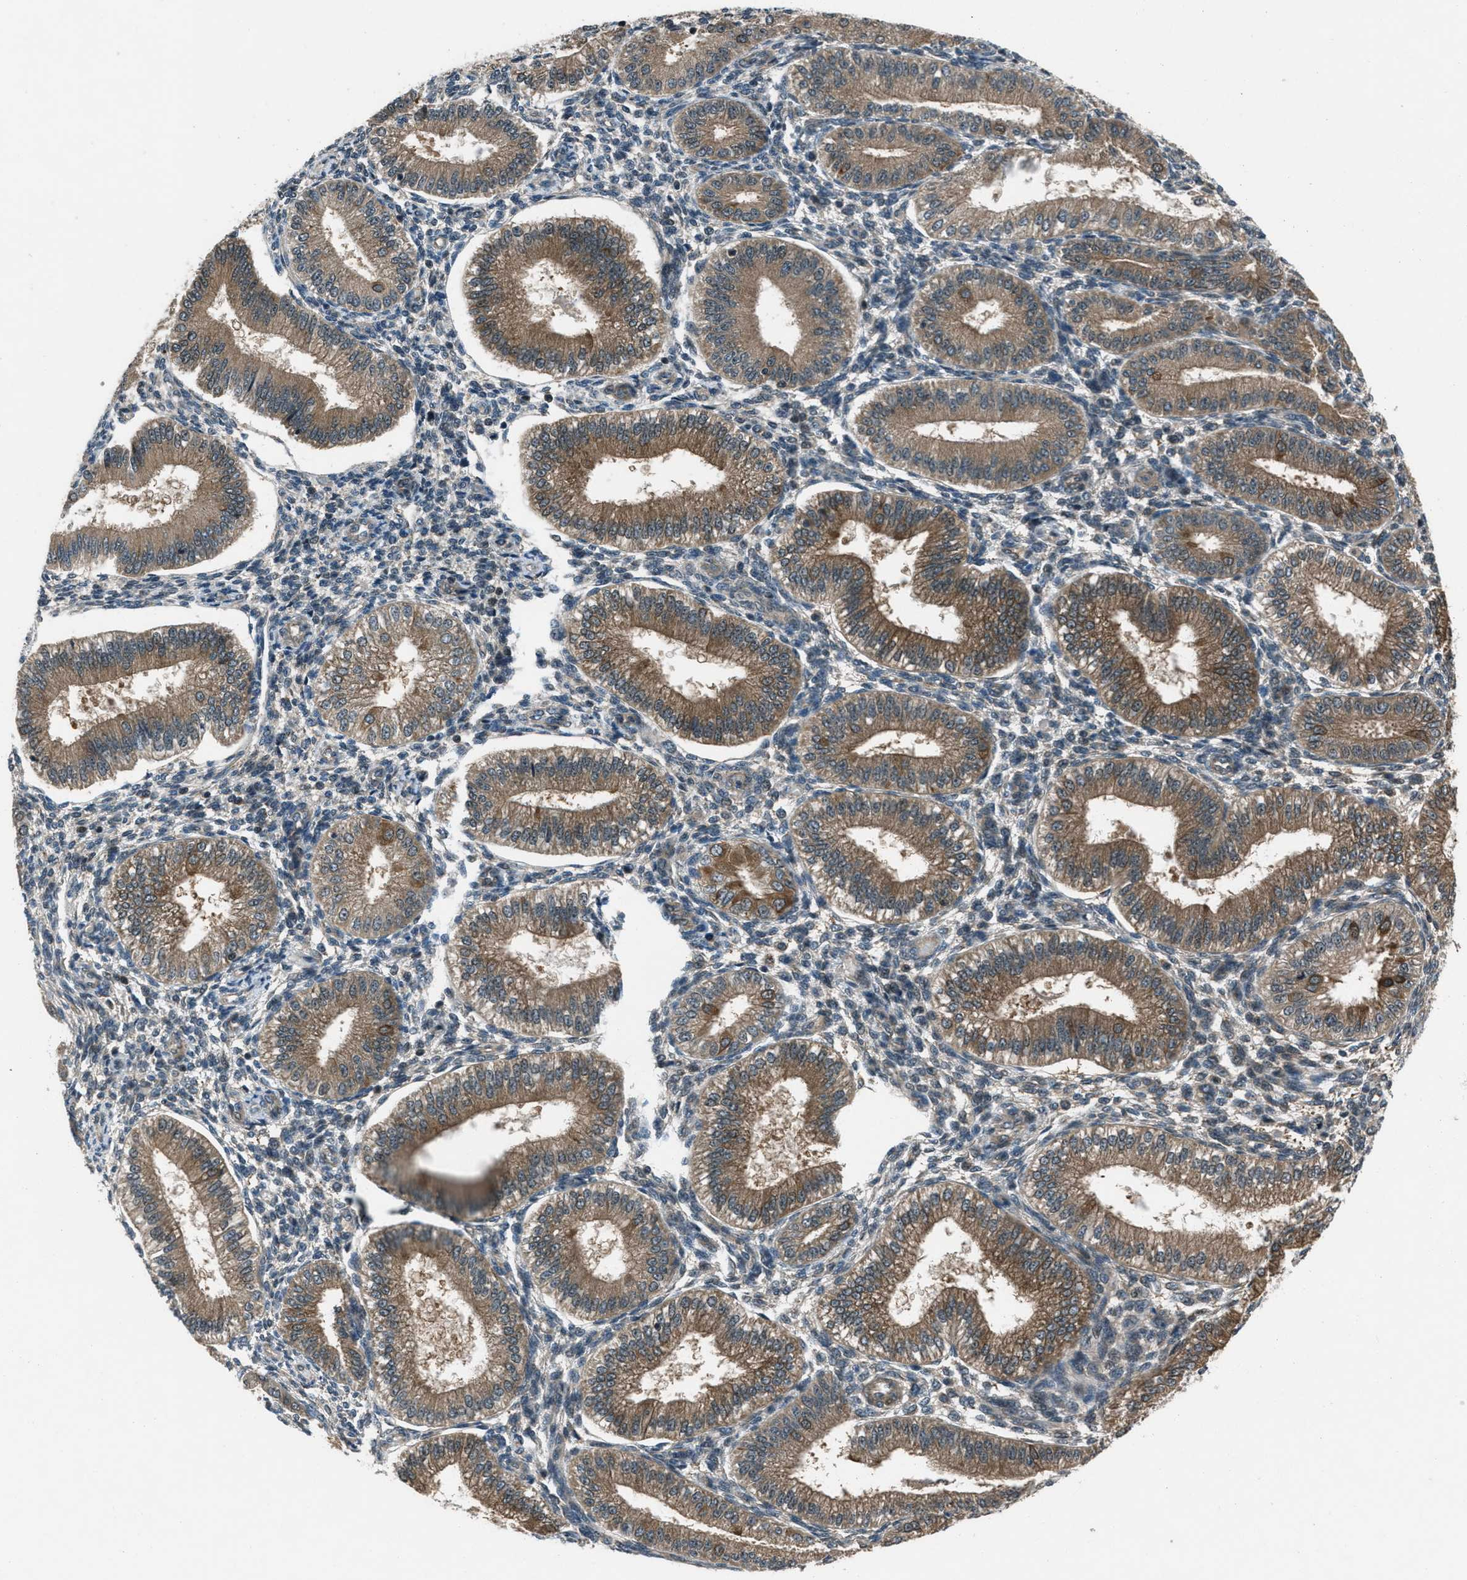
{"staining": {"intensity": "weak", "quantity": "25%-75%", "location": "cytoplasmic/membranous"}, "tissue": "endometrium", "cell_type": "Cells in endometrial stroma", "image_type": "normal", "snomed": [{"axis": "morphology", "description": "Normal tissue, NOS"}, {"axis": "topography", "description": "Endometrium"}], "caption": "A high-resolution photomicrograph shows IHC staining of normal endometrium, which displays weak cytoplasmic/membranous positivity in approximately 25%-75% of cells in endometrial stroma. Using DAB (brown) and hematoxylin (blue) stains, captured at high magnification using brightfield microscopy.", "gene": "EPSTI1", "patient": {"sex": "female", "age": 39}}